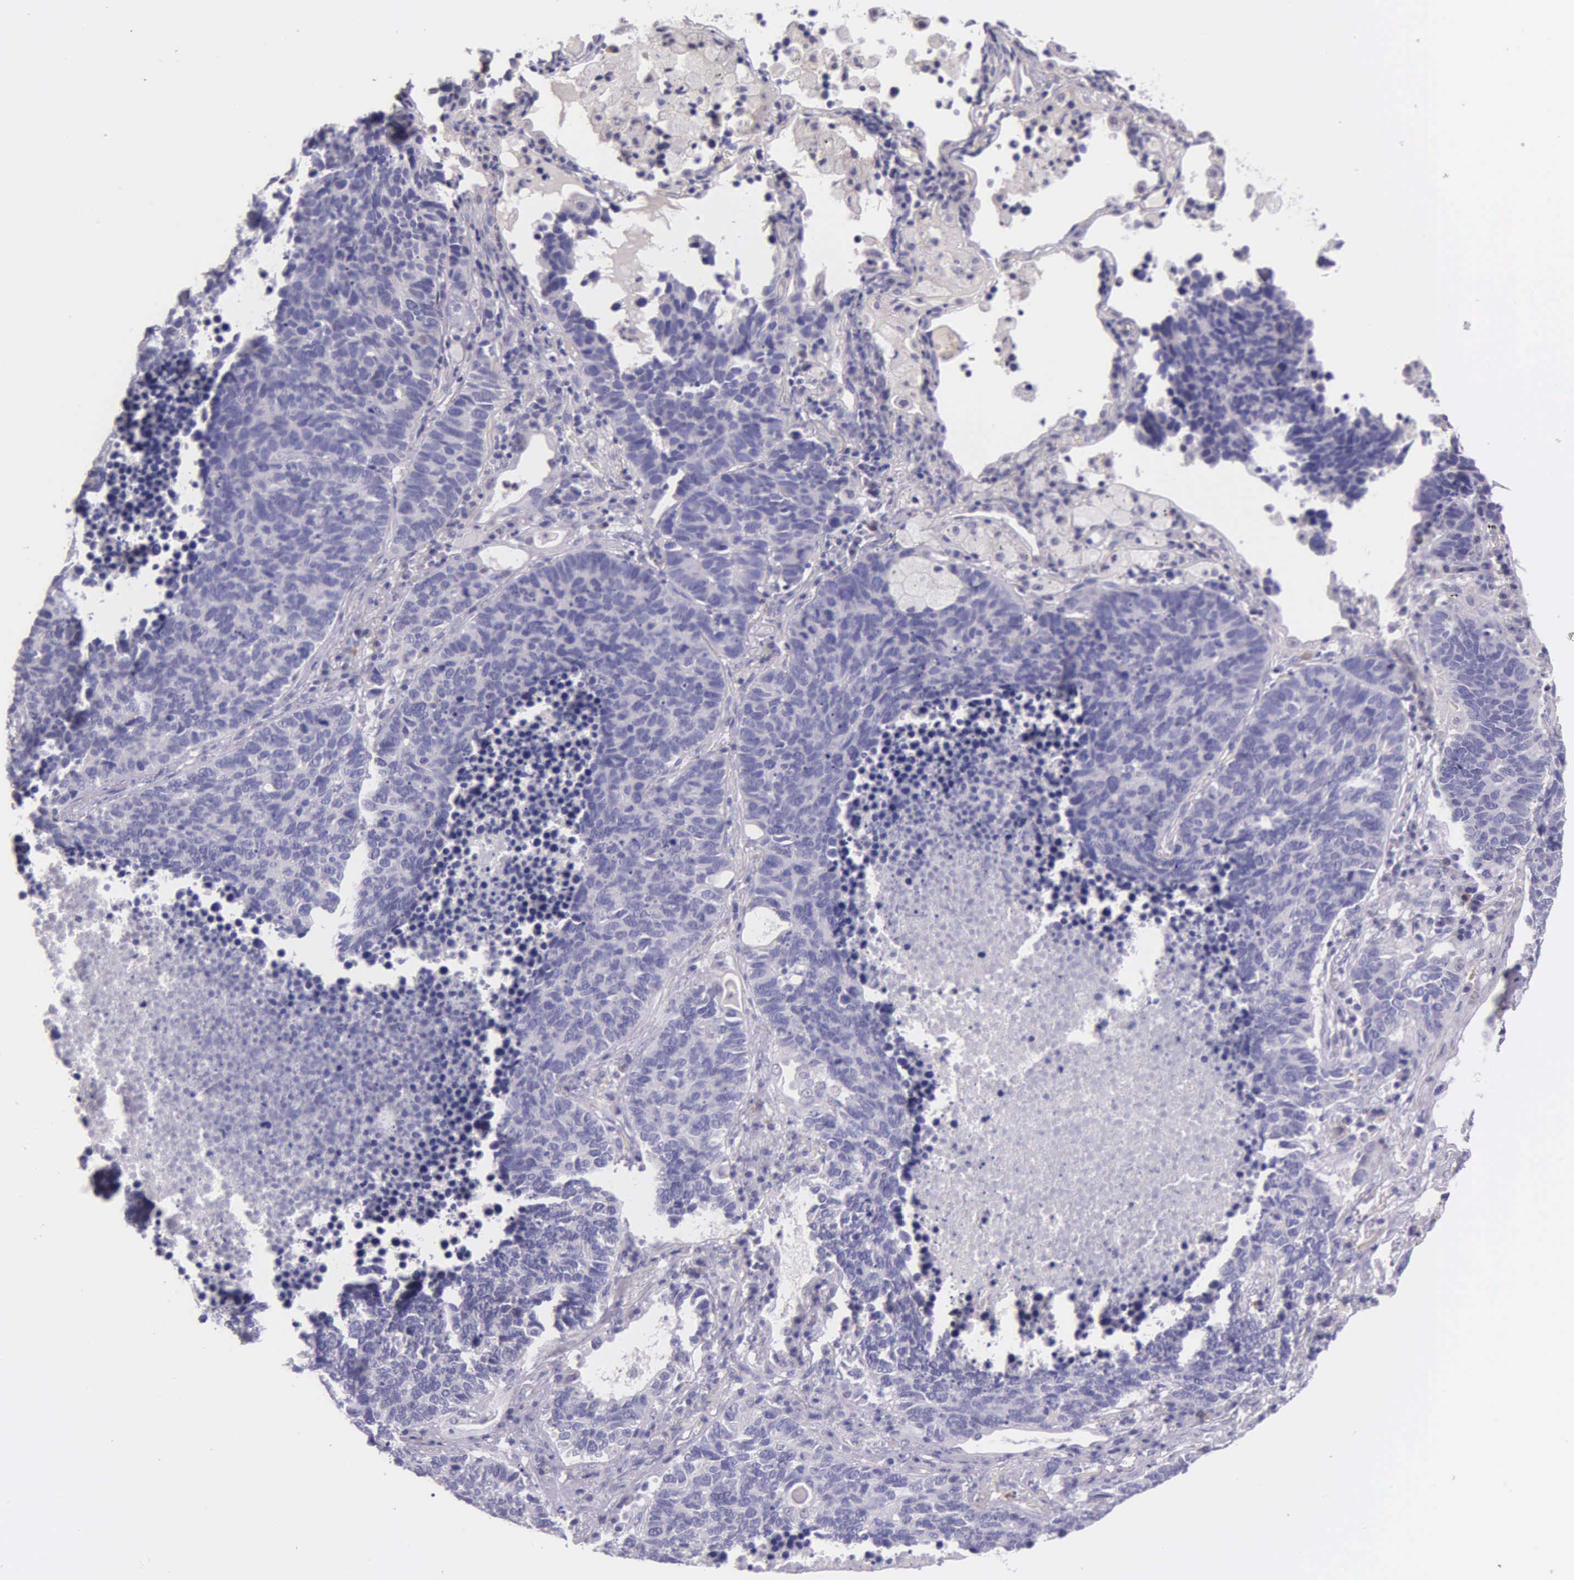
{"staining": {"intensity": "negative", "quantity": "none", "location": "none"}, "tissue": "lung cancer", "cell_type": "Tumor cells", "image_type": "cancer", "snomed": [{"axis": "morphology", "description": "Neoplasm, malignant, NOS"}, {"axis": "topography", "description": "Lung"}], "caption": "Tumor cells show no significant protein staining in lung malignant neoplasm.", "gene": "THSD7A", "patient": {"sex": "female", "age": 75}}